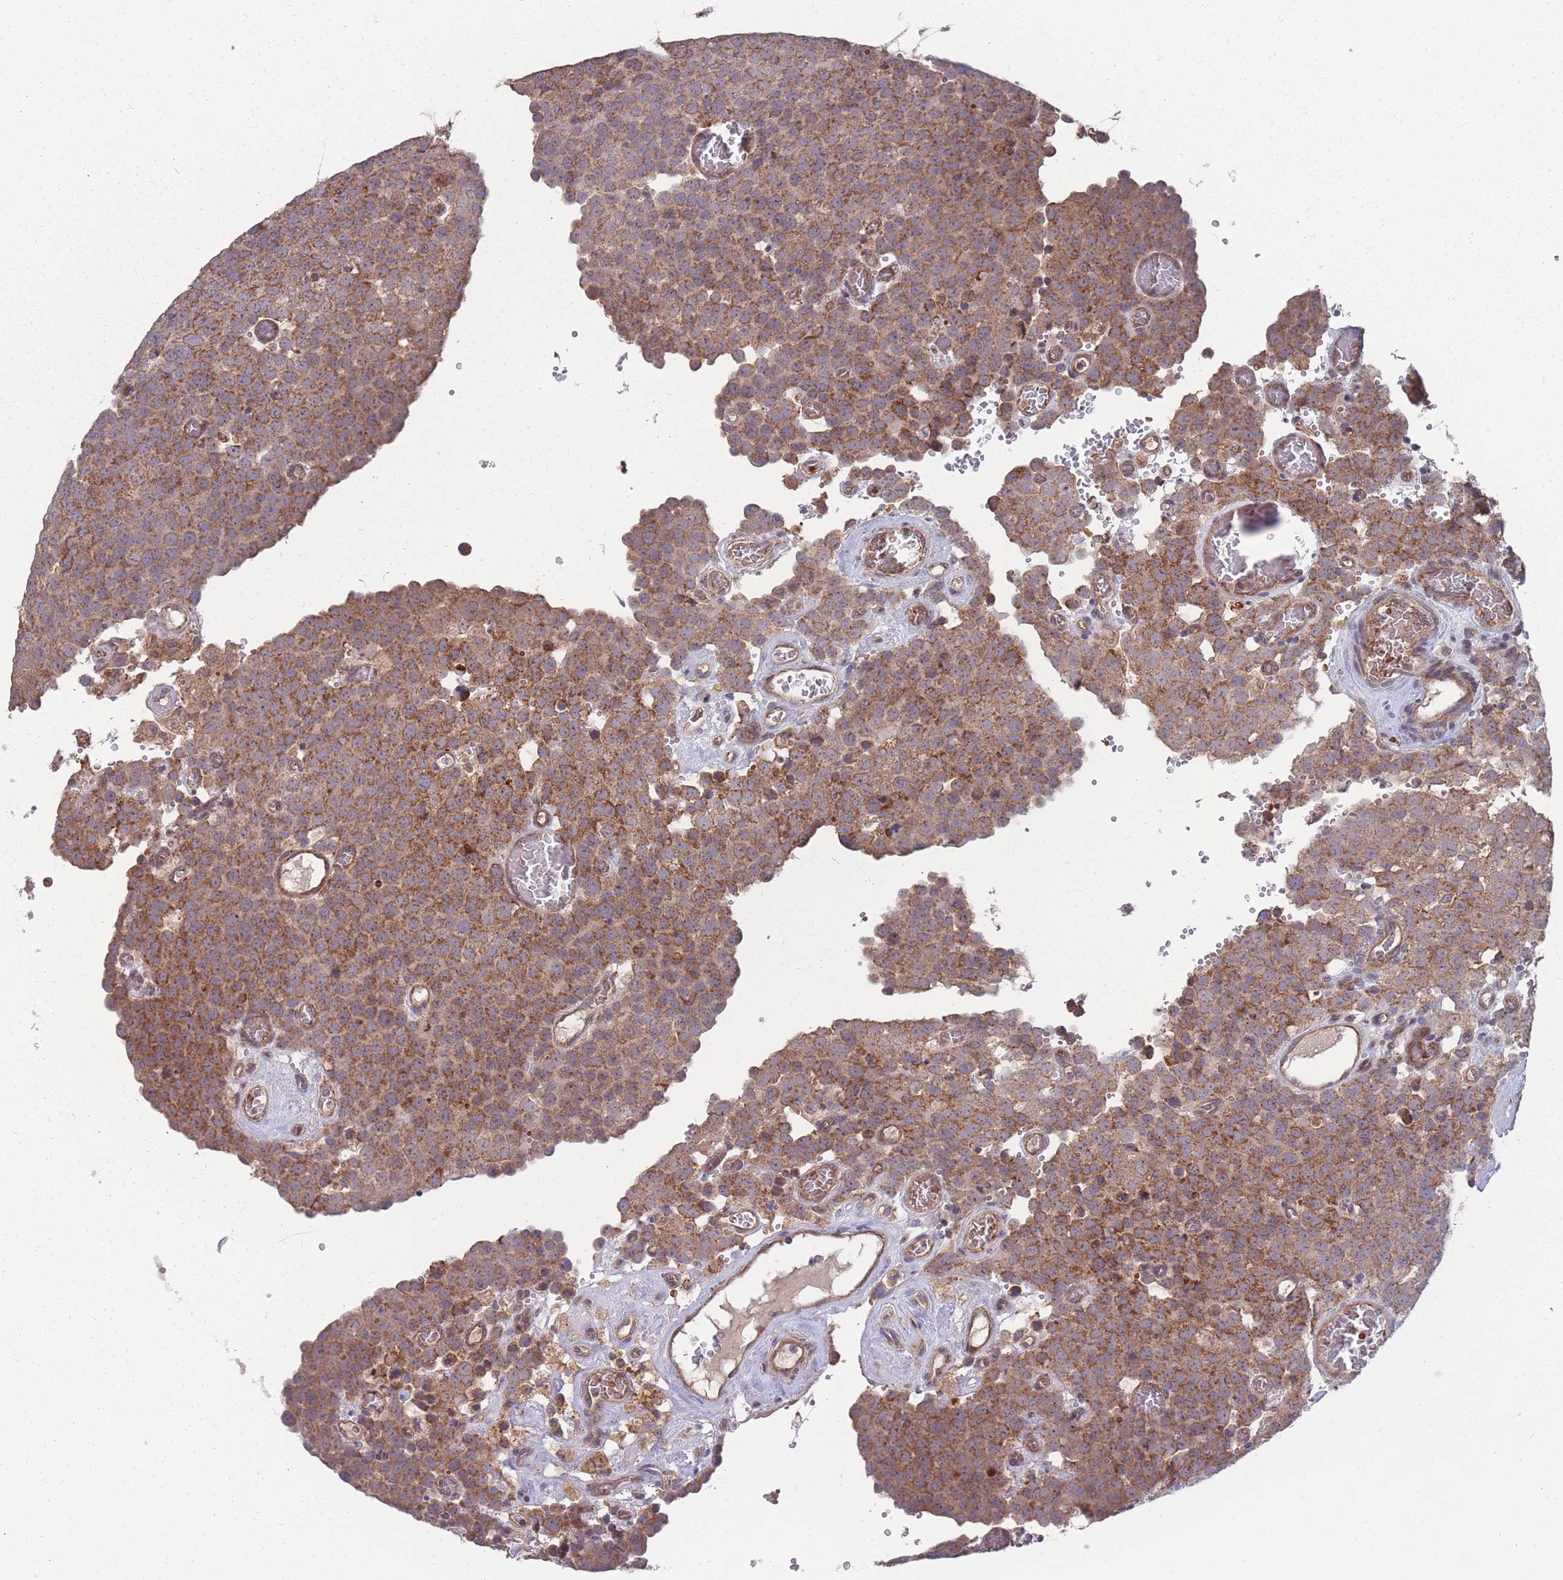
{"staining": {"intensity": "moderate", "quantity": ">75%", "location": "cytoplasmic/membranous"}, "tissue": "testis cancer", "cell_type": "Tumor cells", "image_type": "cancer", "snomed": [{"axis": "morphology", "description": "Normal tissue, NOS"}, {"axis": "morphology", "description": "Seminoma, NOS"}, {"axis": "topography", "description": "Testis"}], "caption": "The photomicrograph demonstrates staining of seminoma (testis), revealing moderate cytoplasmic/membranous protein expression (brown color) within tumor cells.", "gene": "SLC35B4", "patient": {"sex": "male", "age": 71}}